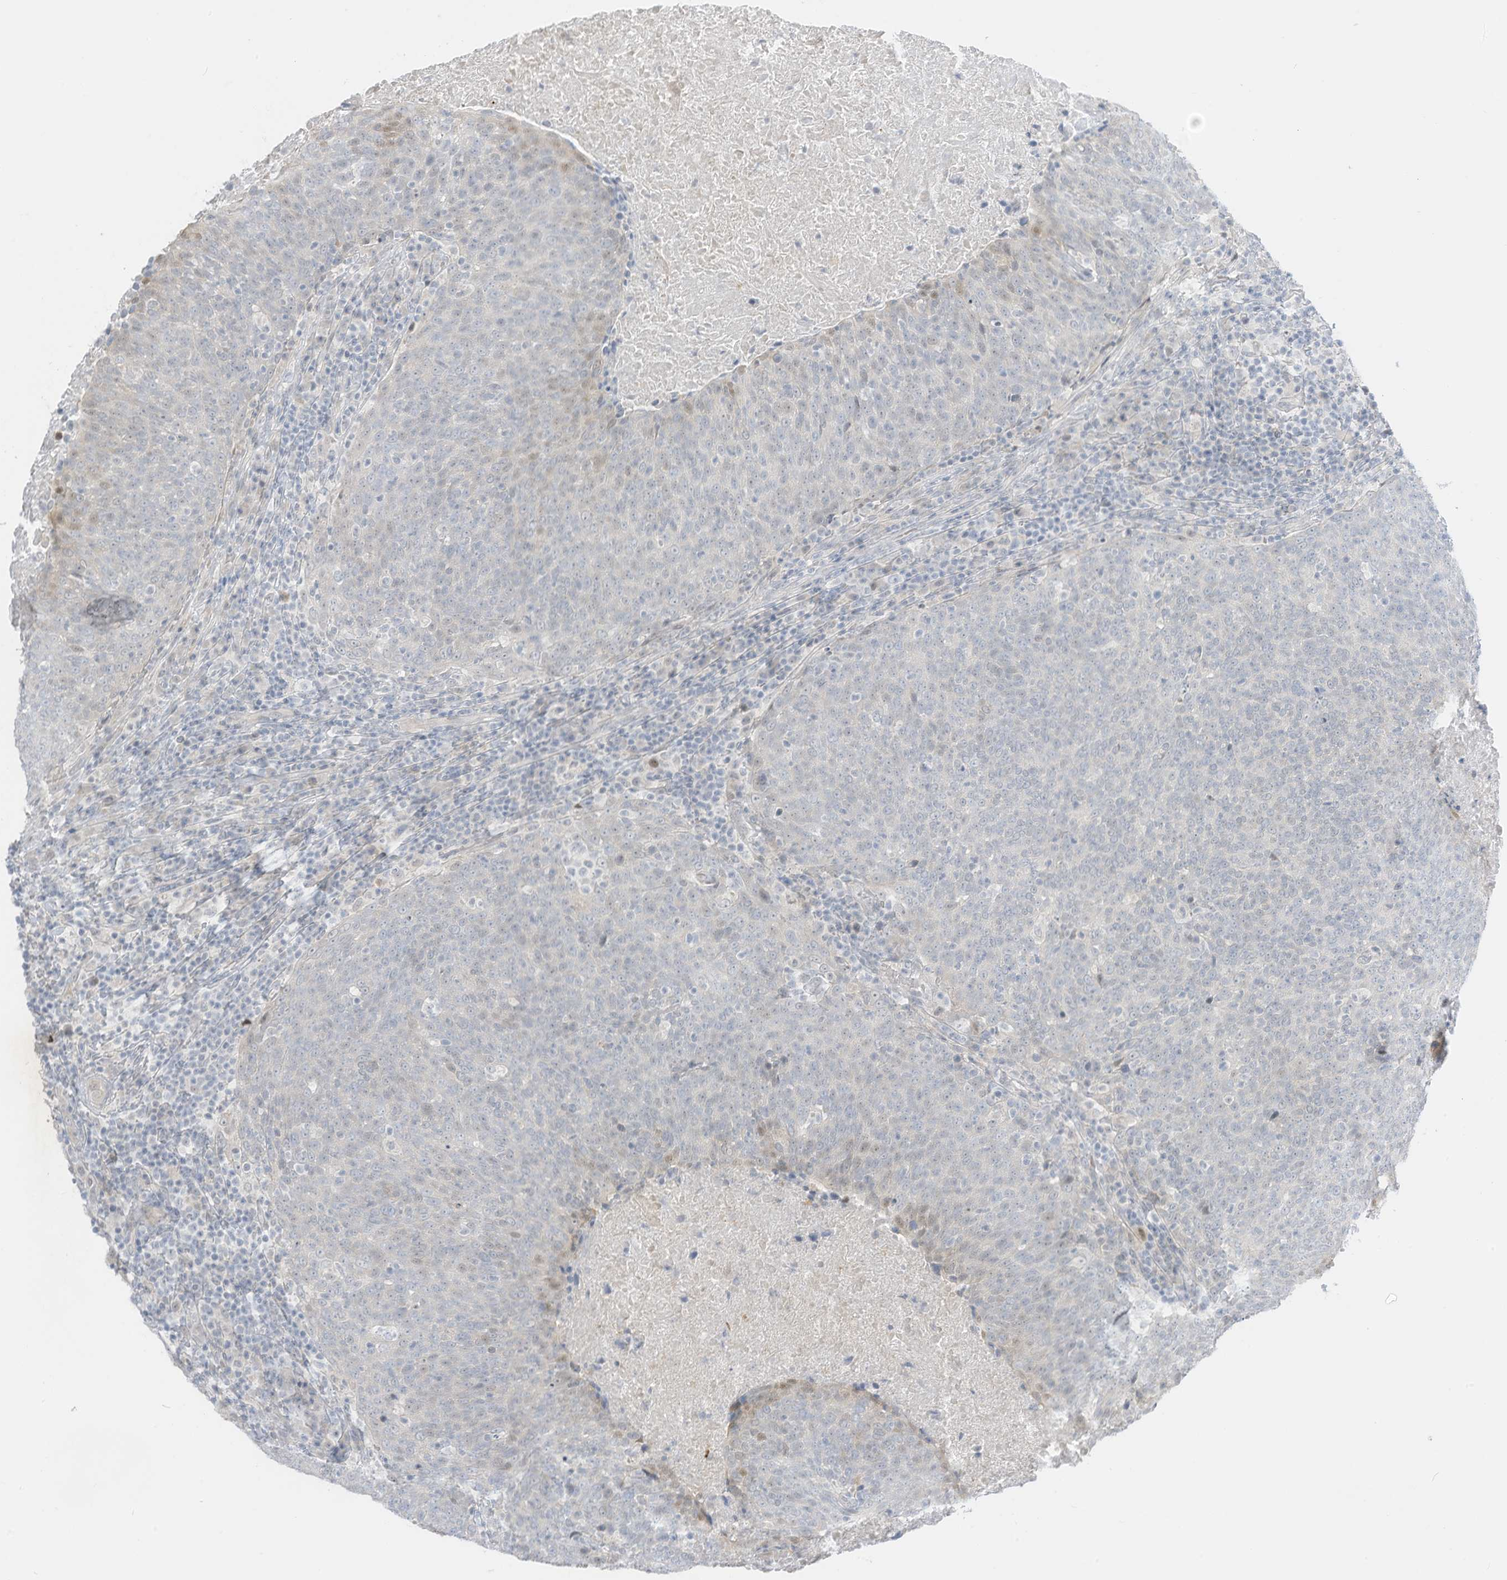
{"staining": {"intensity": "negative", "quantity": "none", "location": "none"}, "tissue": "head and neck cancer", "cell_type": "Tumor cells", "image_type": "cancer", "snomed": [{"axis": "morphology", "description": "Squamous cell carcinoma, NOS"}, {"axis": "morphology", "description": "Squamous cell carcinoma, metastatic, NOS"}, {"axis": "topography", "description": "Lymph node"}, {"axis": "topography", "description": "Head-Neck"}], "caption": "This is an immunohistochemistry (IHC) histopathology image of human squamous cell carcinoma (head and neck). There is no positivity in tumor cells.", "gene": "ASPRV1", "patient": {"sex": "male", "age": 62}}